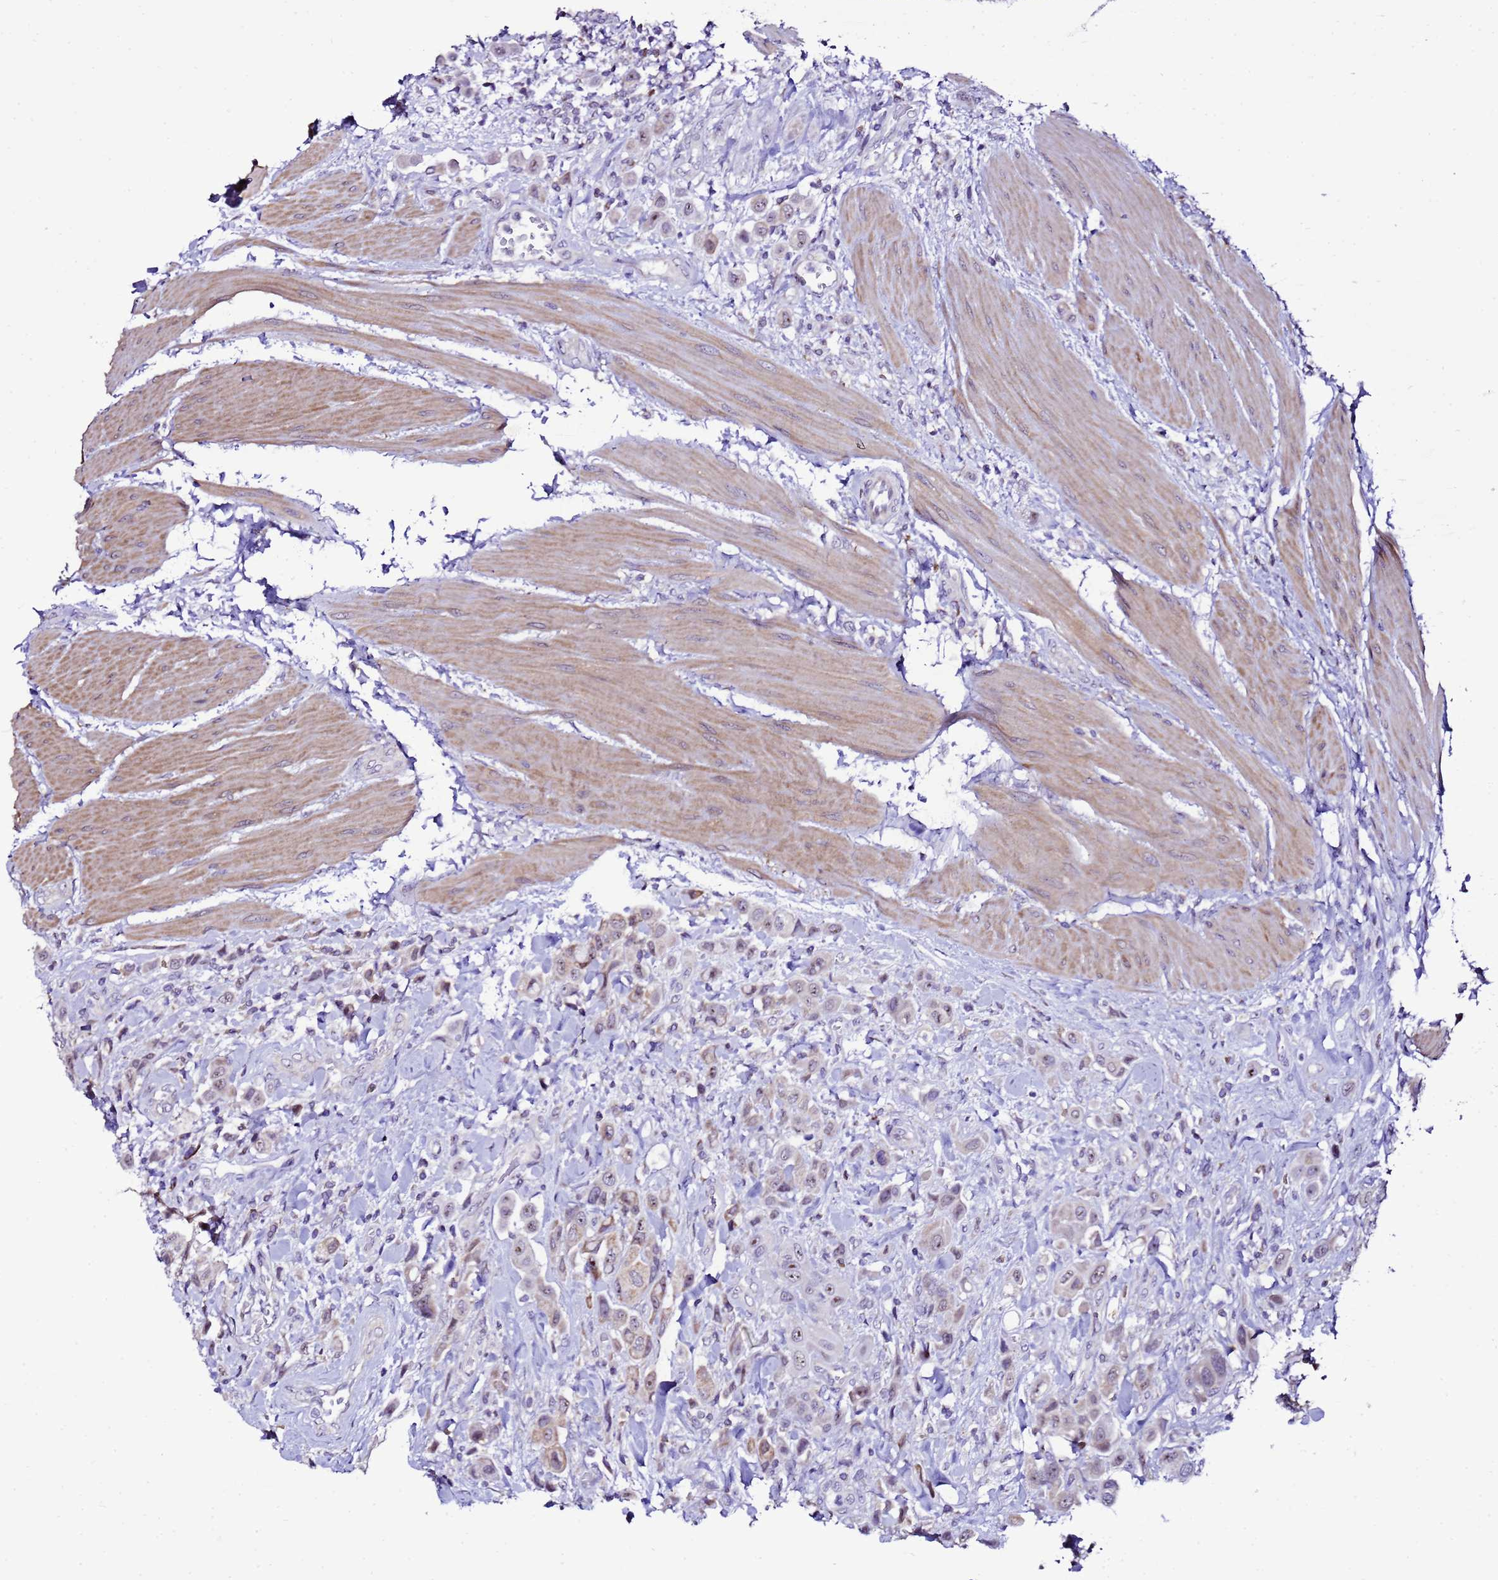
{"staining": {"intensity": "weak", "quantity": "25%-75%", "location": "cytoplasmic/membranous,nuclear"}, "tissue": "urothelial cancer", "cell_type": "Tumor cells", "image_type": "cancer", "snomed": [{"axis": "morphology", "description": "Urothelial carcinoma, High grade"}, {"axis": "topography", "description": "Urinary bladder"}], "caption": "Immunohistochemical staining of urothelial cancer reveals weak cytoplasmic/membranous and nuclear protein staining in about 25%-75% of tumor cells.", "gene": "DPH6", "patient": {"sex": "male", "age": 50}}